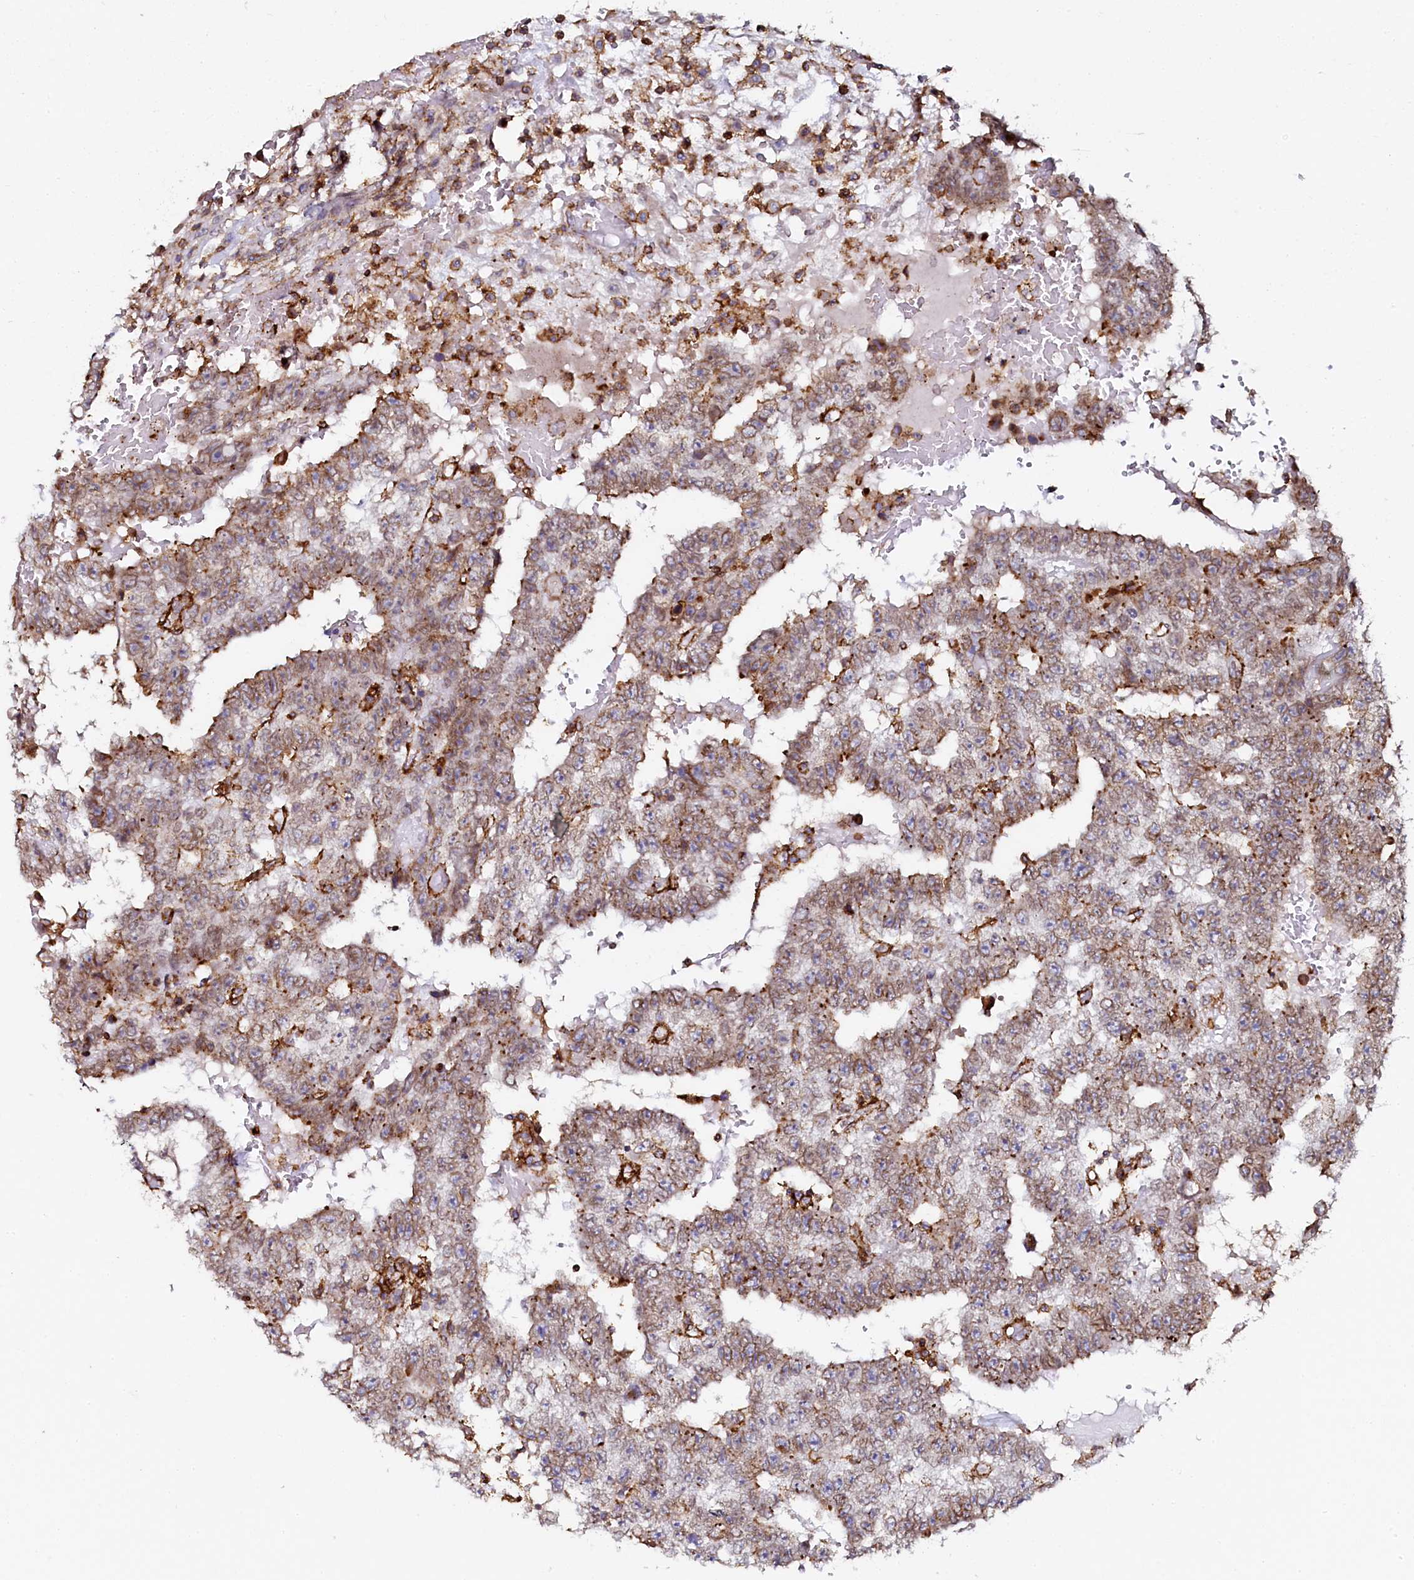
{"staining": {"intensity": "weak", "quantity": ">75%", "location": "cytoplasmic/membranous"}, "tissue": "testis cancer", "cell_type": "Tumor cells", "image_type": "cancer", "snomed": [{"axis": "morphology", "description": "Carcinoma, Embryonal, NOS"}, {"axis": "topography", "description": "Testis"}], "caption": "DAB immunohistochemical staining of testis cancer (embryonal carcinoma) shows weak cytoplasmic/membranous protein positivity in approximately >75% of tumor cells.", "gene": "AAAS", "patient": {"sex": "male", "age": 25}}